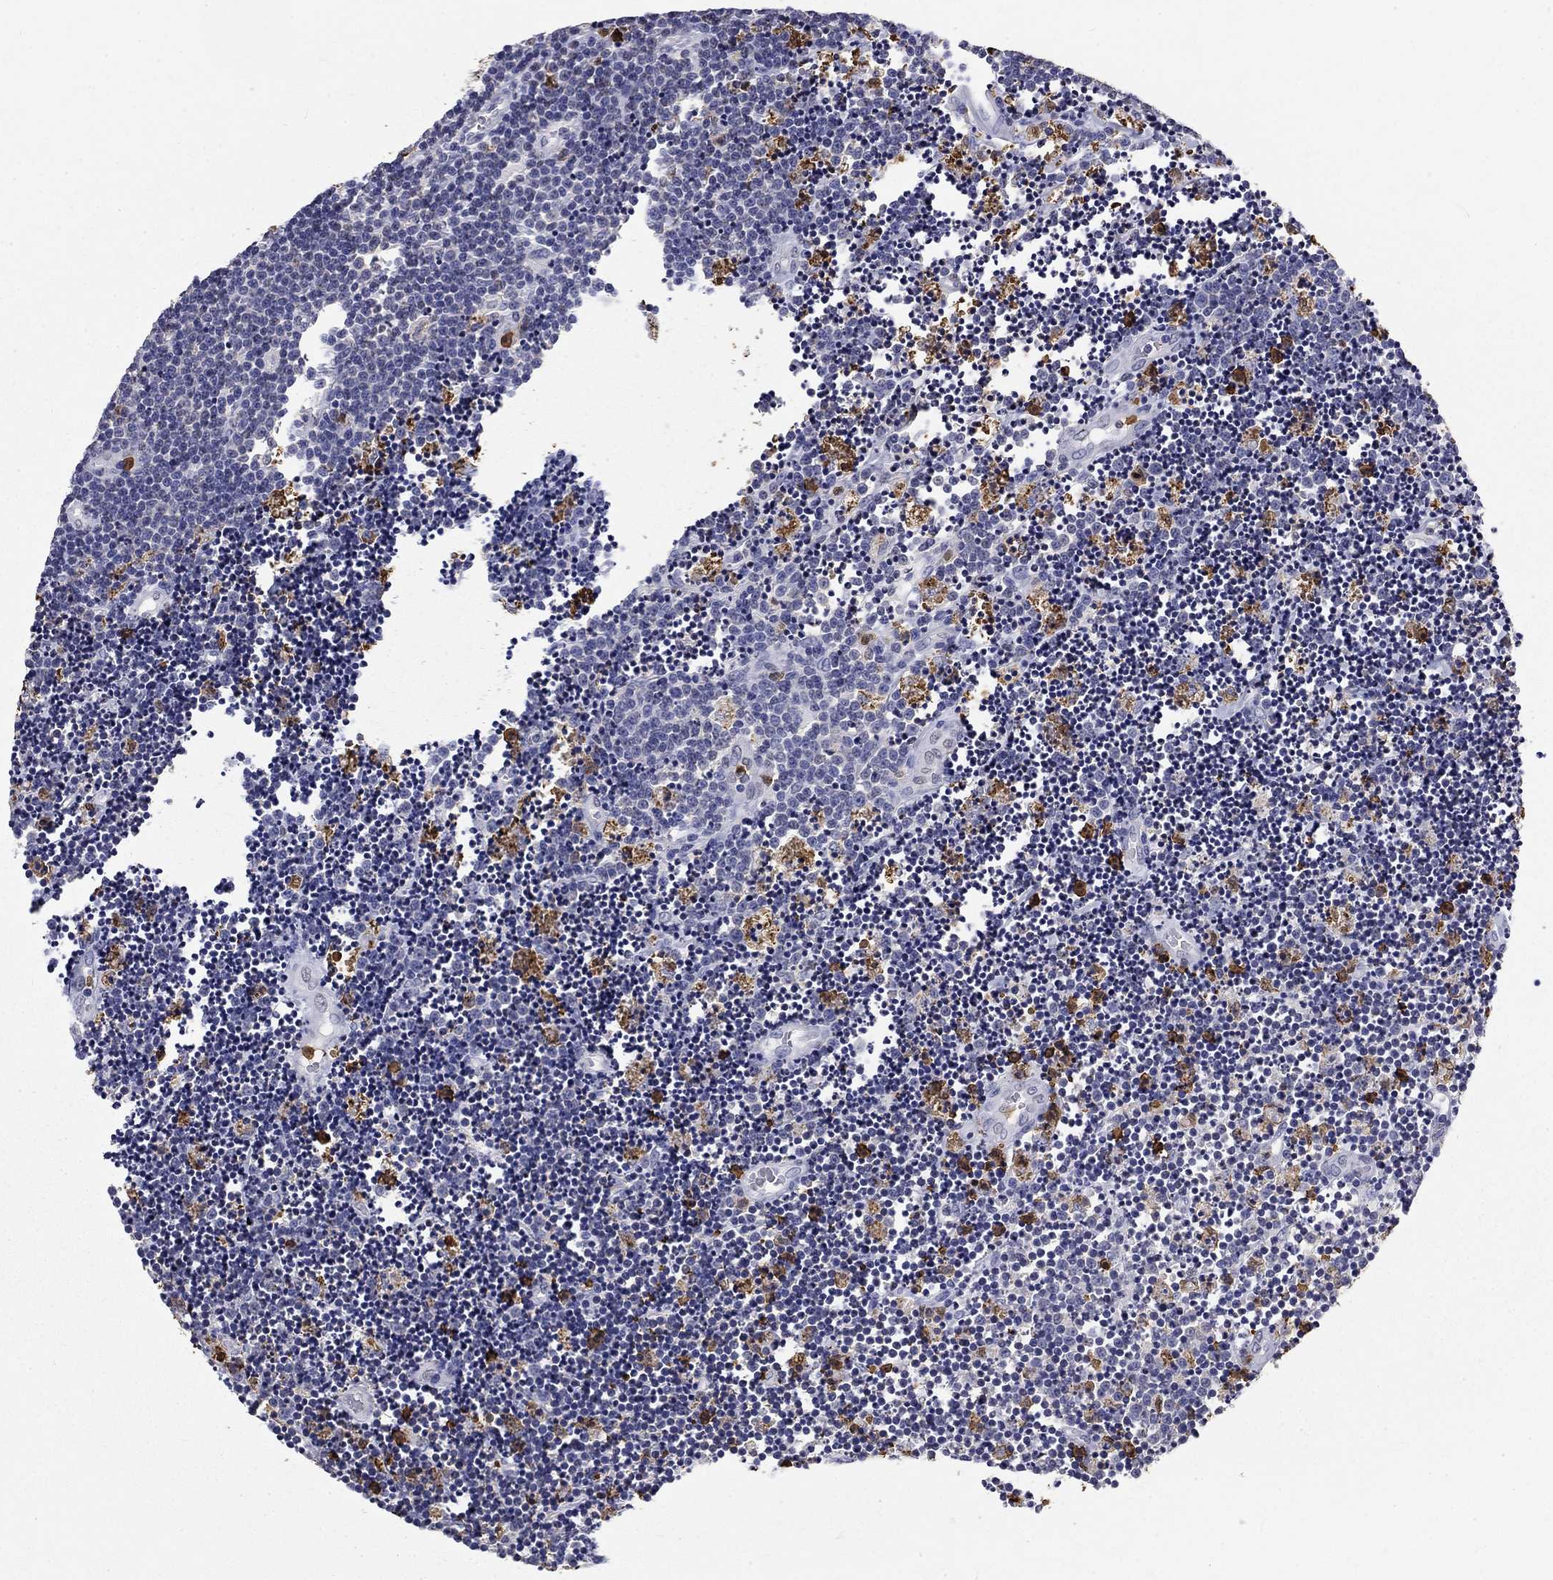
{"staining": {"intensity": "negative", "quantity": "none", "location": "none"}, "tissue": "lymphoma", "cell_type": "Tumor cells", "image_type": "cancer", "snomed": [{"axis": "morphology", "description": "Malignant lymphoma, non-Hodgkin's type, Low grade"}, {"axis": "topography", "description": "Brain"}], "caption": "High power microscopy micrograph of an IHC micrograph of lymphoma, revealing no significant positivity in tumor cells. (Stains: DAB immunohistochemistry with hematoxylin counter stain, Microscopy: brightfield microscopy at high magnification).", "gene": "IGSF8", "patient": {"sex": "female", "age": 66}}